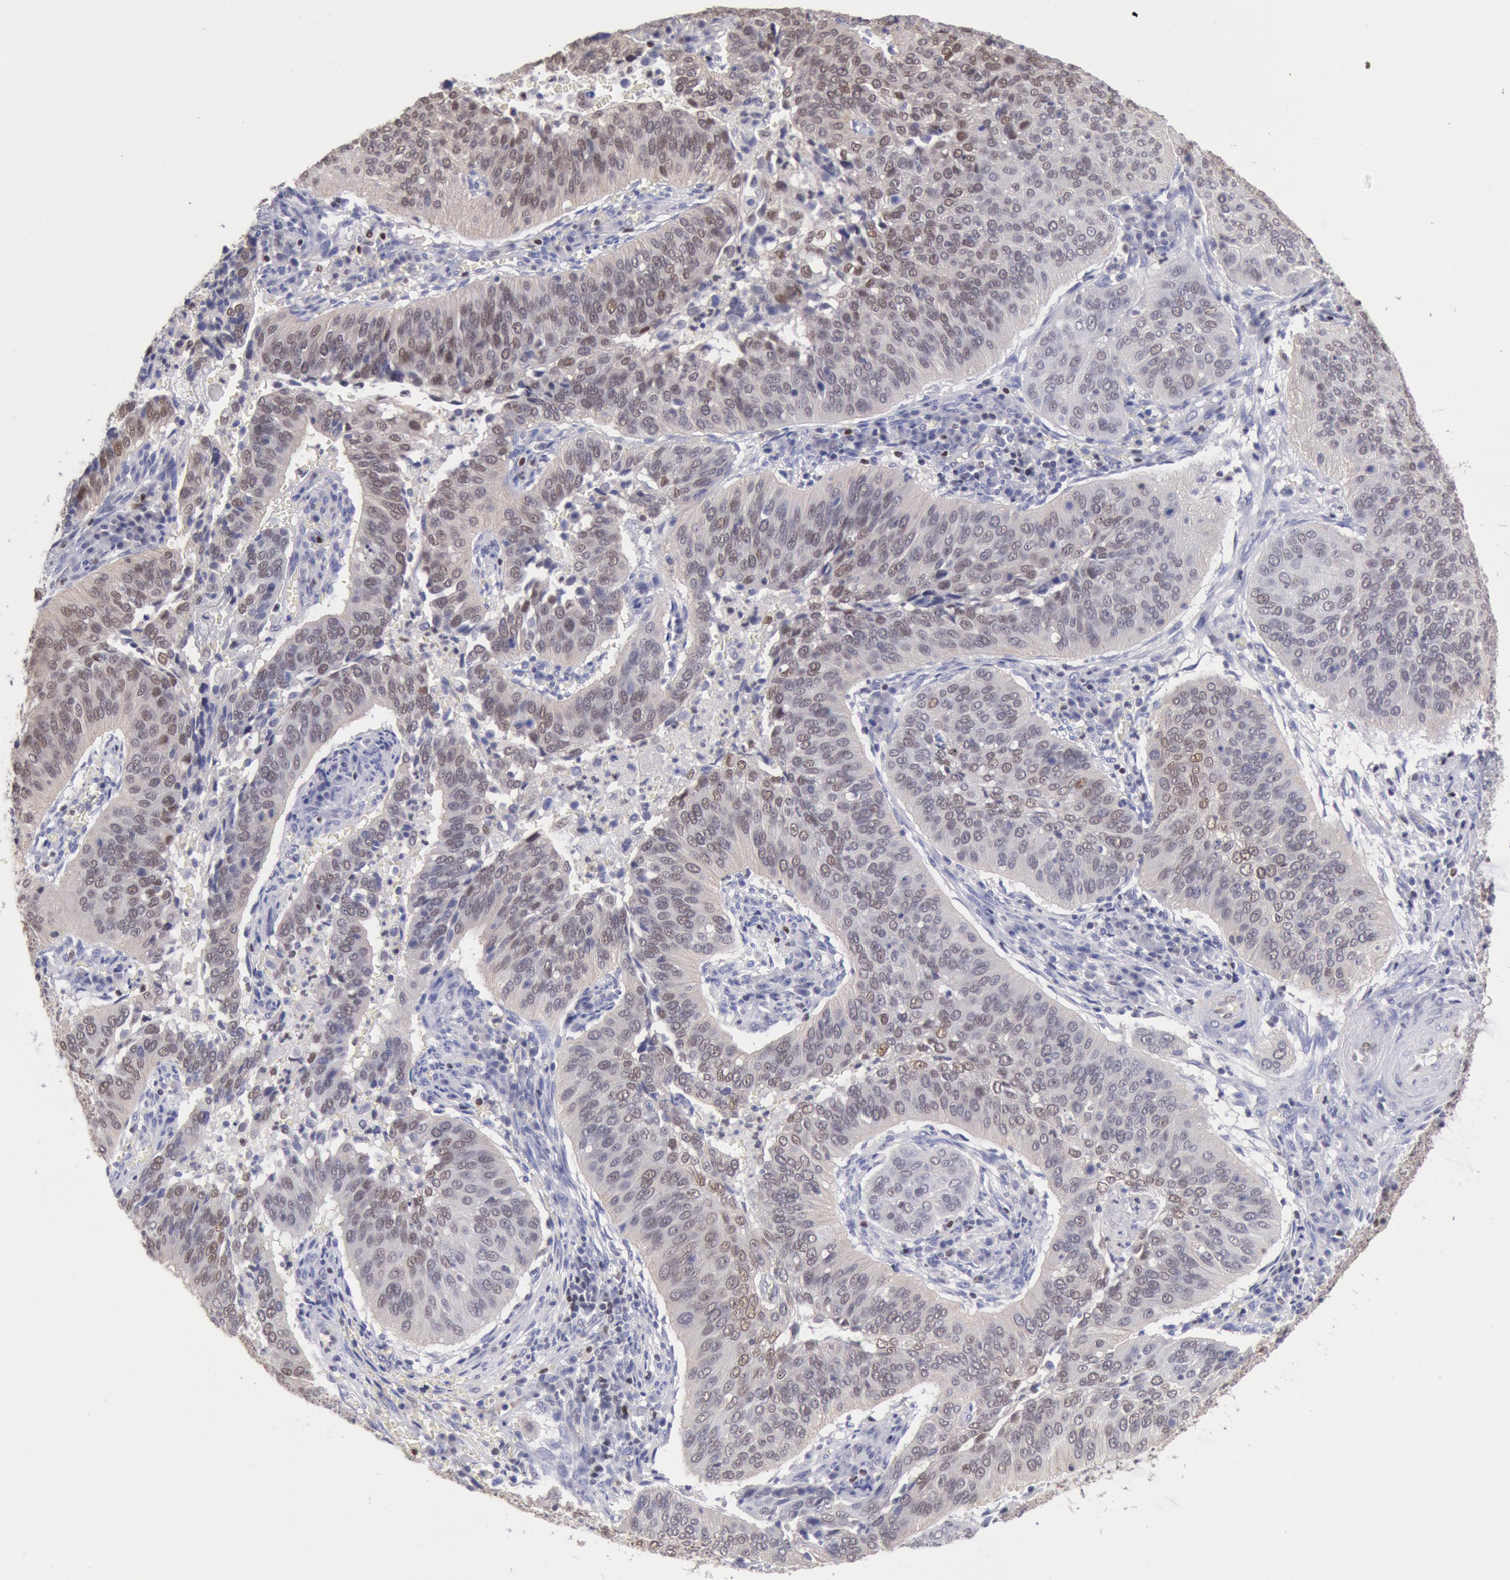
{"staining": {"intensity": "weak", "quantity": "25%-75%", "location": "nuclear"}, "tissue": "cervical cancer", "cell_type": "Tumor cells", "image_type": "cancer", "snomed": [{"axis": "morphology", "description": "Squamous cell carcinoma, NOS"}, {"axis": "topography", "description": "Cervix"}], "caption": "Immunohistochemical staining of human cervical cancer (squamous cell carcinoma) exhibits low levels of weak nuclear protein staining in about 25%-75% of tumor cells.", "gene": "RPS6KA5", "patient": {"sex": "female", "age": 39}}